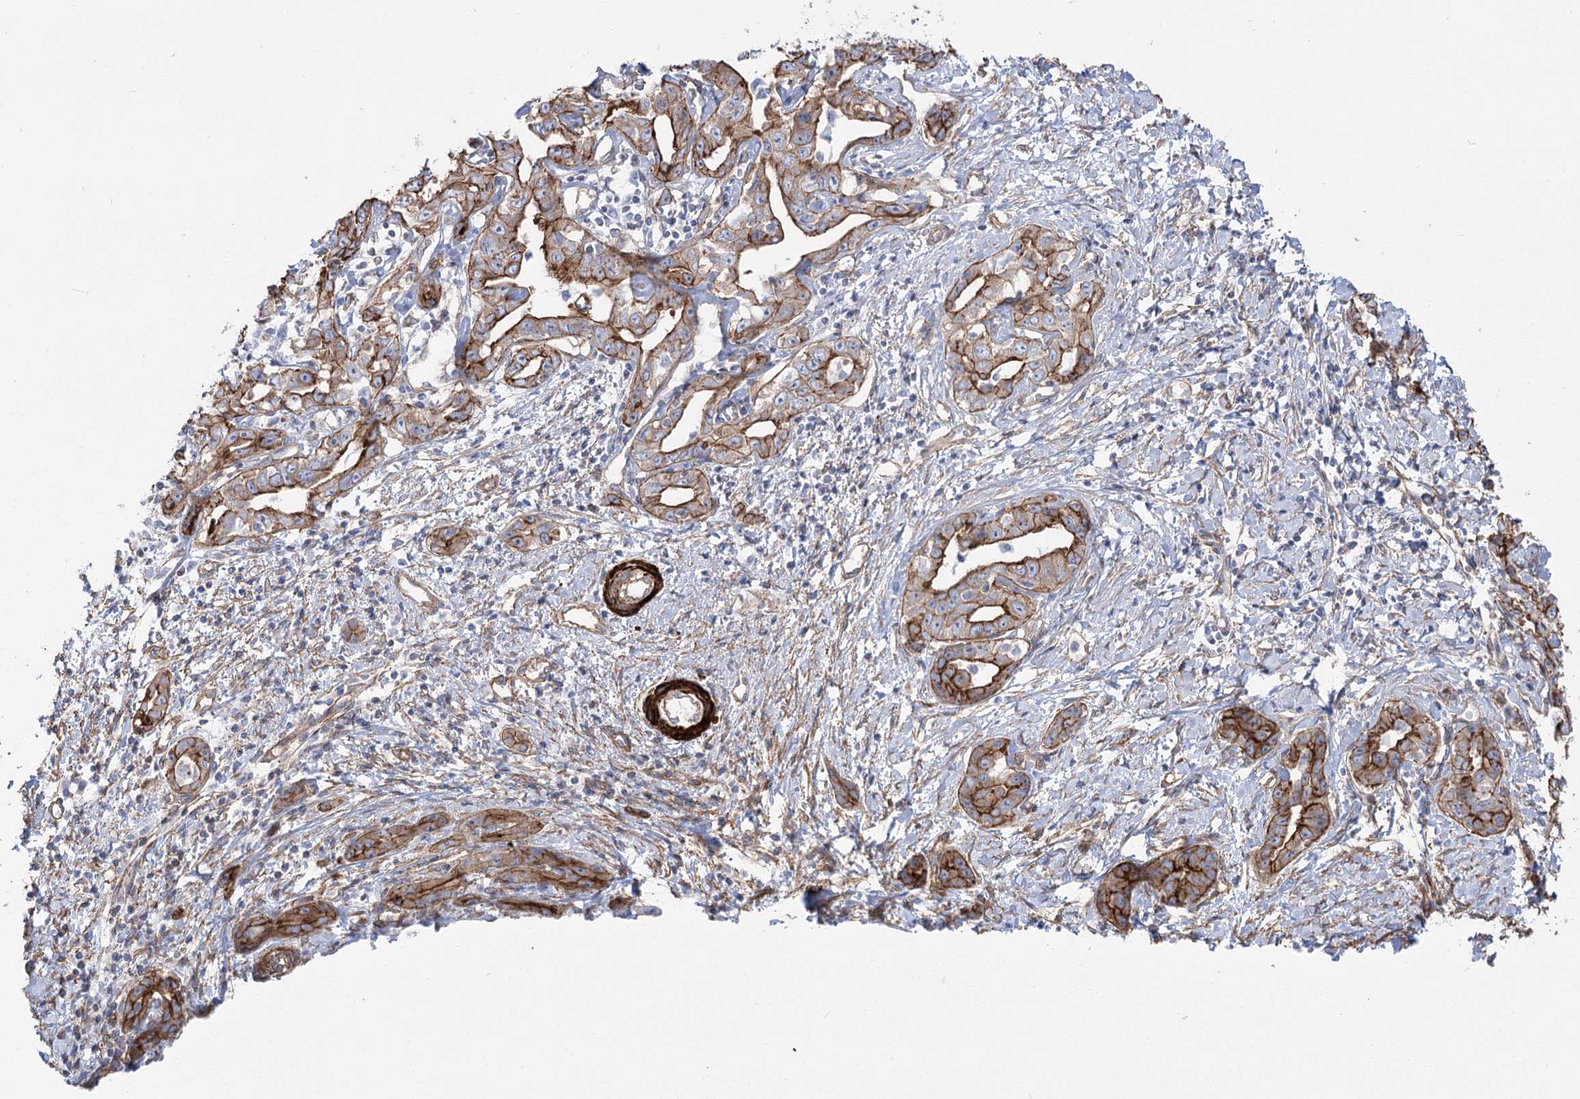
{"staining": {"intensity": "moderate", "quantity": ">75%", "location": "cytoplasmic/membranous"}, "tissue": "liver cancer", "cell_type": "Tumor cells", "image_type": "cancer", "snomed": [{"axis": "morphology", "description": "Cholangiocarcinoma"}, {"axis": "topography", "description": "Liver"}], "caption": "Protein staining displays moderate cytoplasmic/membranous positivity in approximately >75% of tumor cells in liver cancer. (Stains: DAB (3,3'-diaminobenzidine) in brown, nuclei in blue, Microscopy: brightfield microscopy at high magnification).", "gene": "PLEKHA5", "patient": {"sex": "male", "age": 59}}